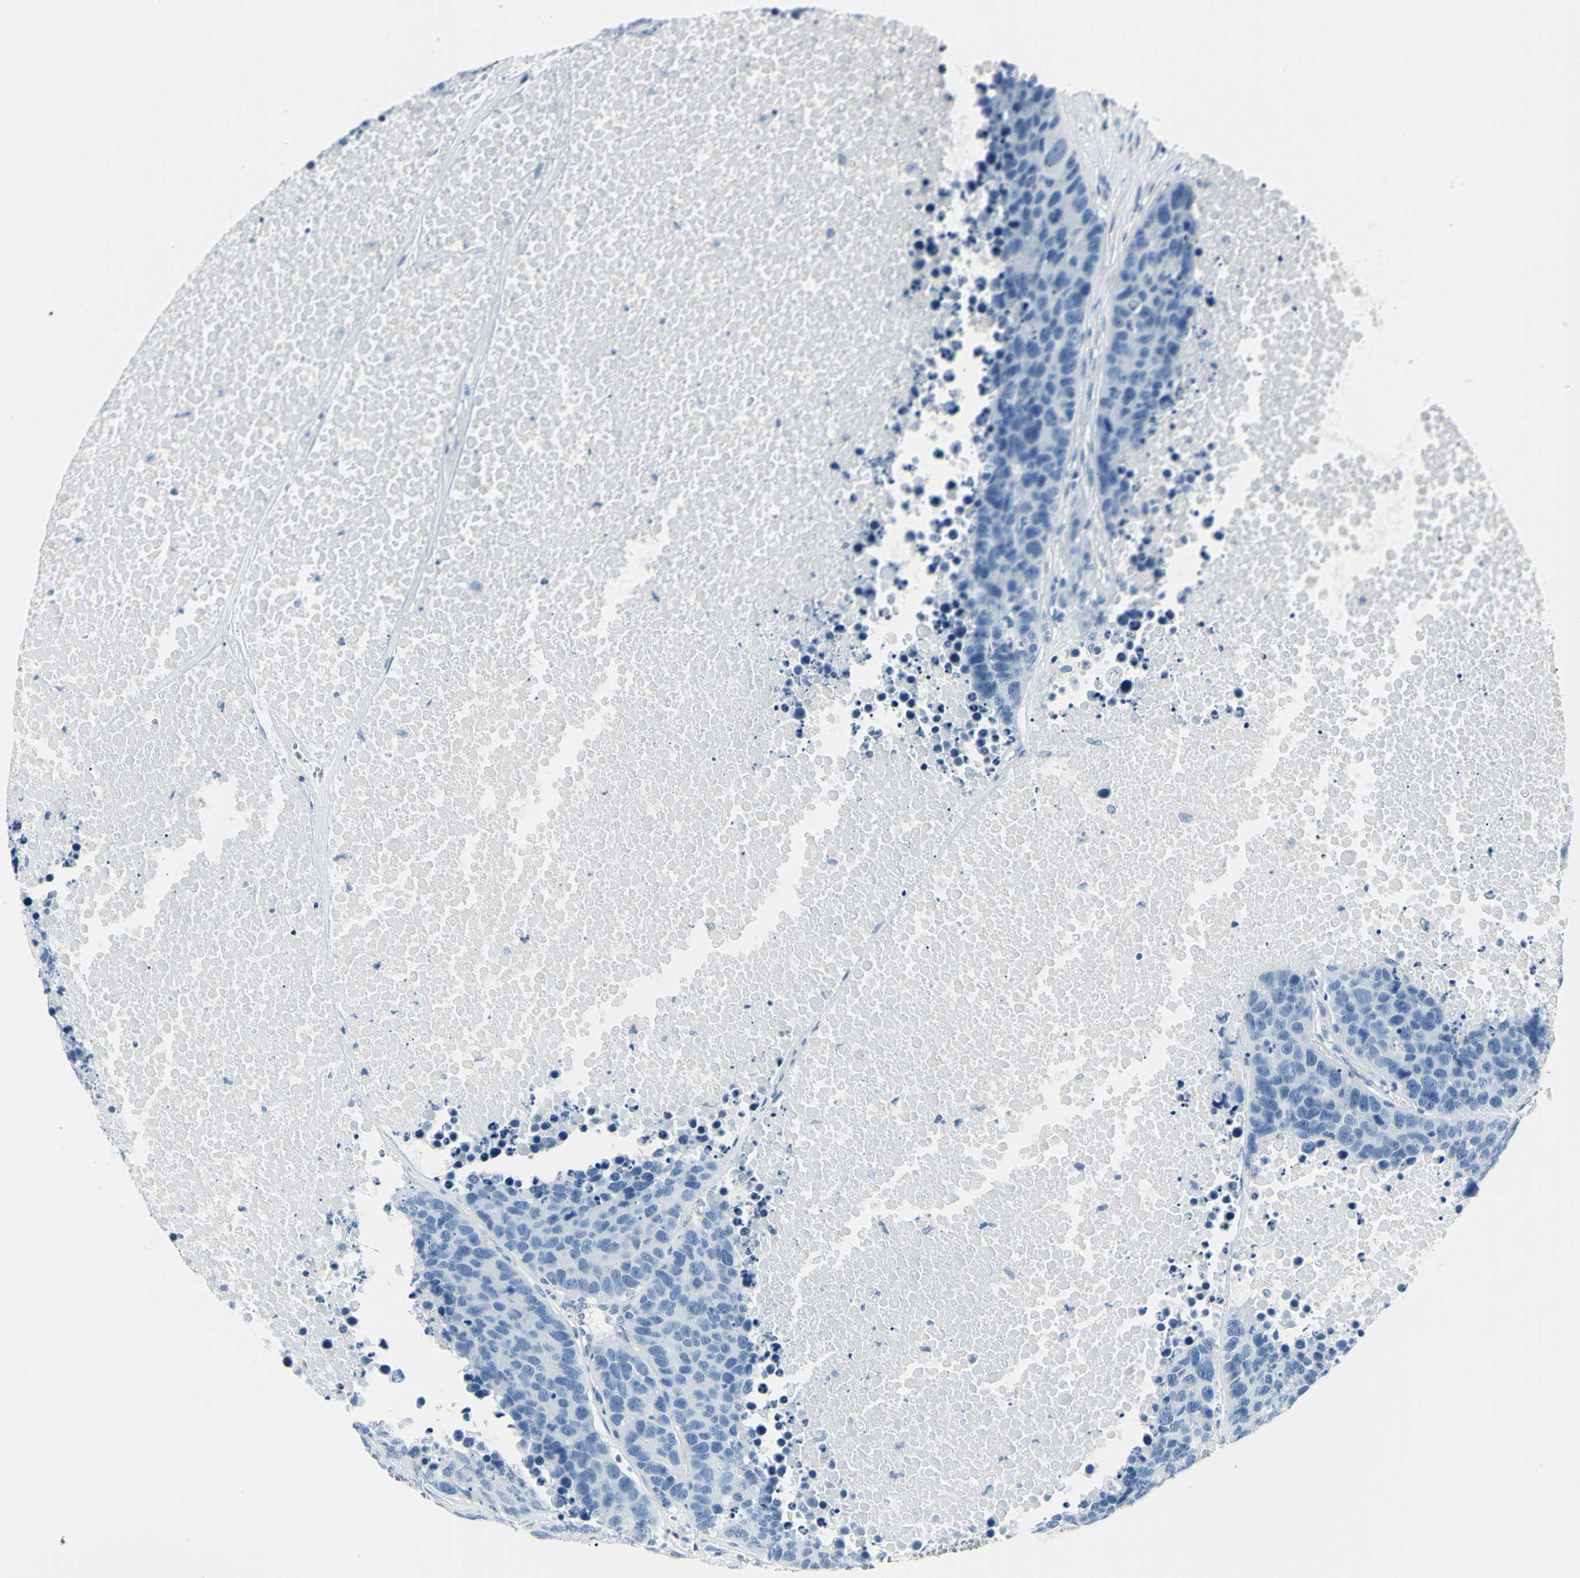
{"staining": {"intensity": "negative", "quantity": "none", "location": "none"}, "tissue": "carcinoid", "cell_type": "Tumor cells", "image_type": "cancer", "snomed": [{"axis": "morphology", "description": "Carcinoid, malignant, NOS"}, {"axis": "topography", "description": "Lung"}], "caption": "Malignant carcinoid was stained to show a protein in brown. There is no significant expression in tumor cells.", "gene": "CDH15", "patient": {"sex": "male", "age": 60}}